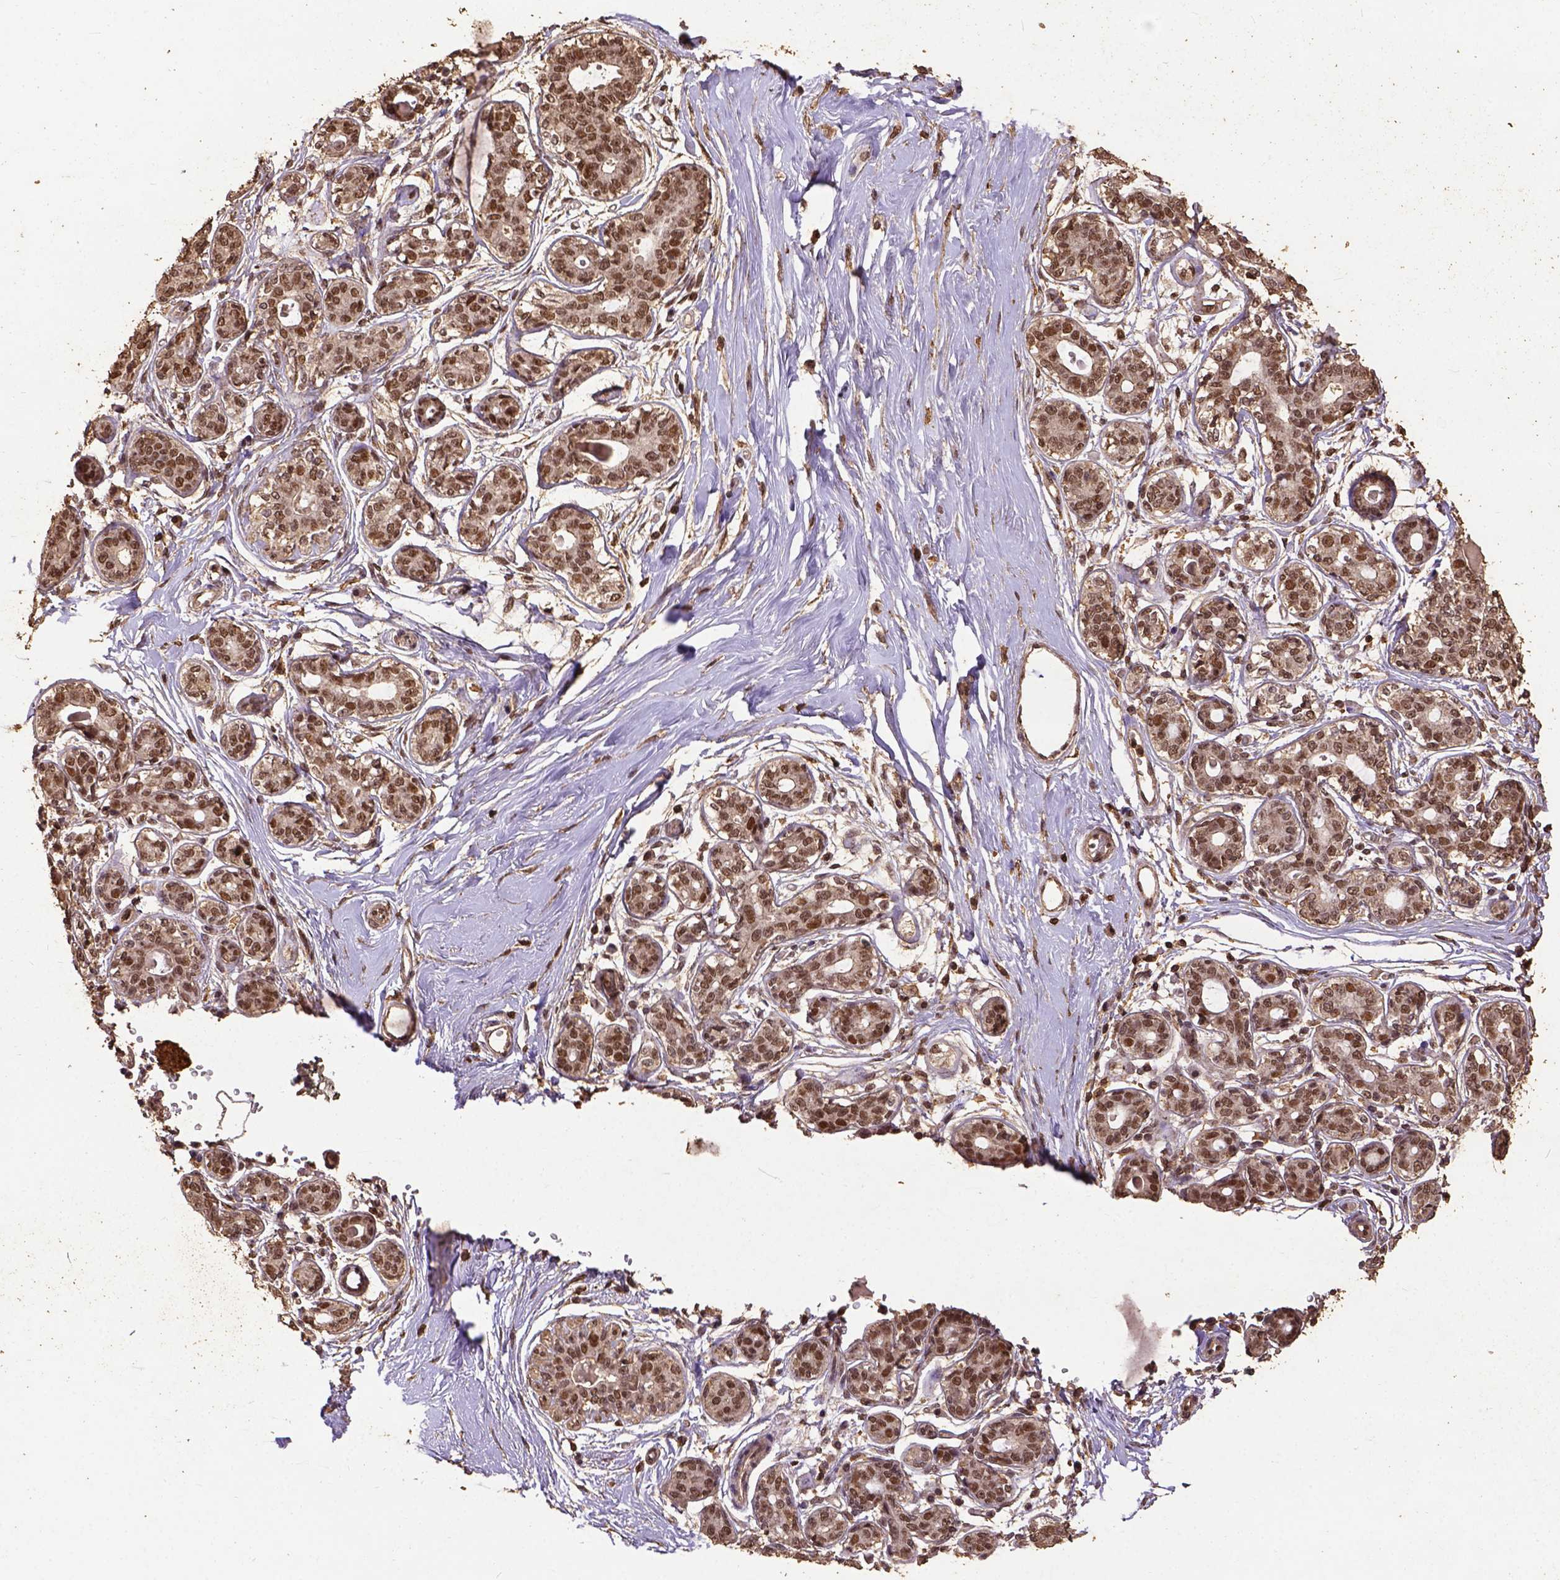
{"staining": {"intensity": "moderate", "quantity": ">75%", "location": "nuclear"}, "tissue": "breast", "cell_type": "Adipocytes", "image_type": "normal", "snomed": [{"axis": "morphology", "description": "Normal tissue, NOS"}, {"axis": "topography", "description": "Skin"}, {"axis": "topography", "description": "Breast"}], "caption": "This micrograph shows immunohistochemistry (IHC) staining of unremarkable breast, with medium moderate nuclear staining in approximately >75% of adipocytes.", "gene": "NACC1", "patient": {"sex": "female", "age": 43}}